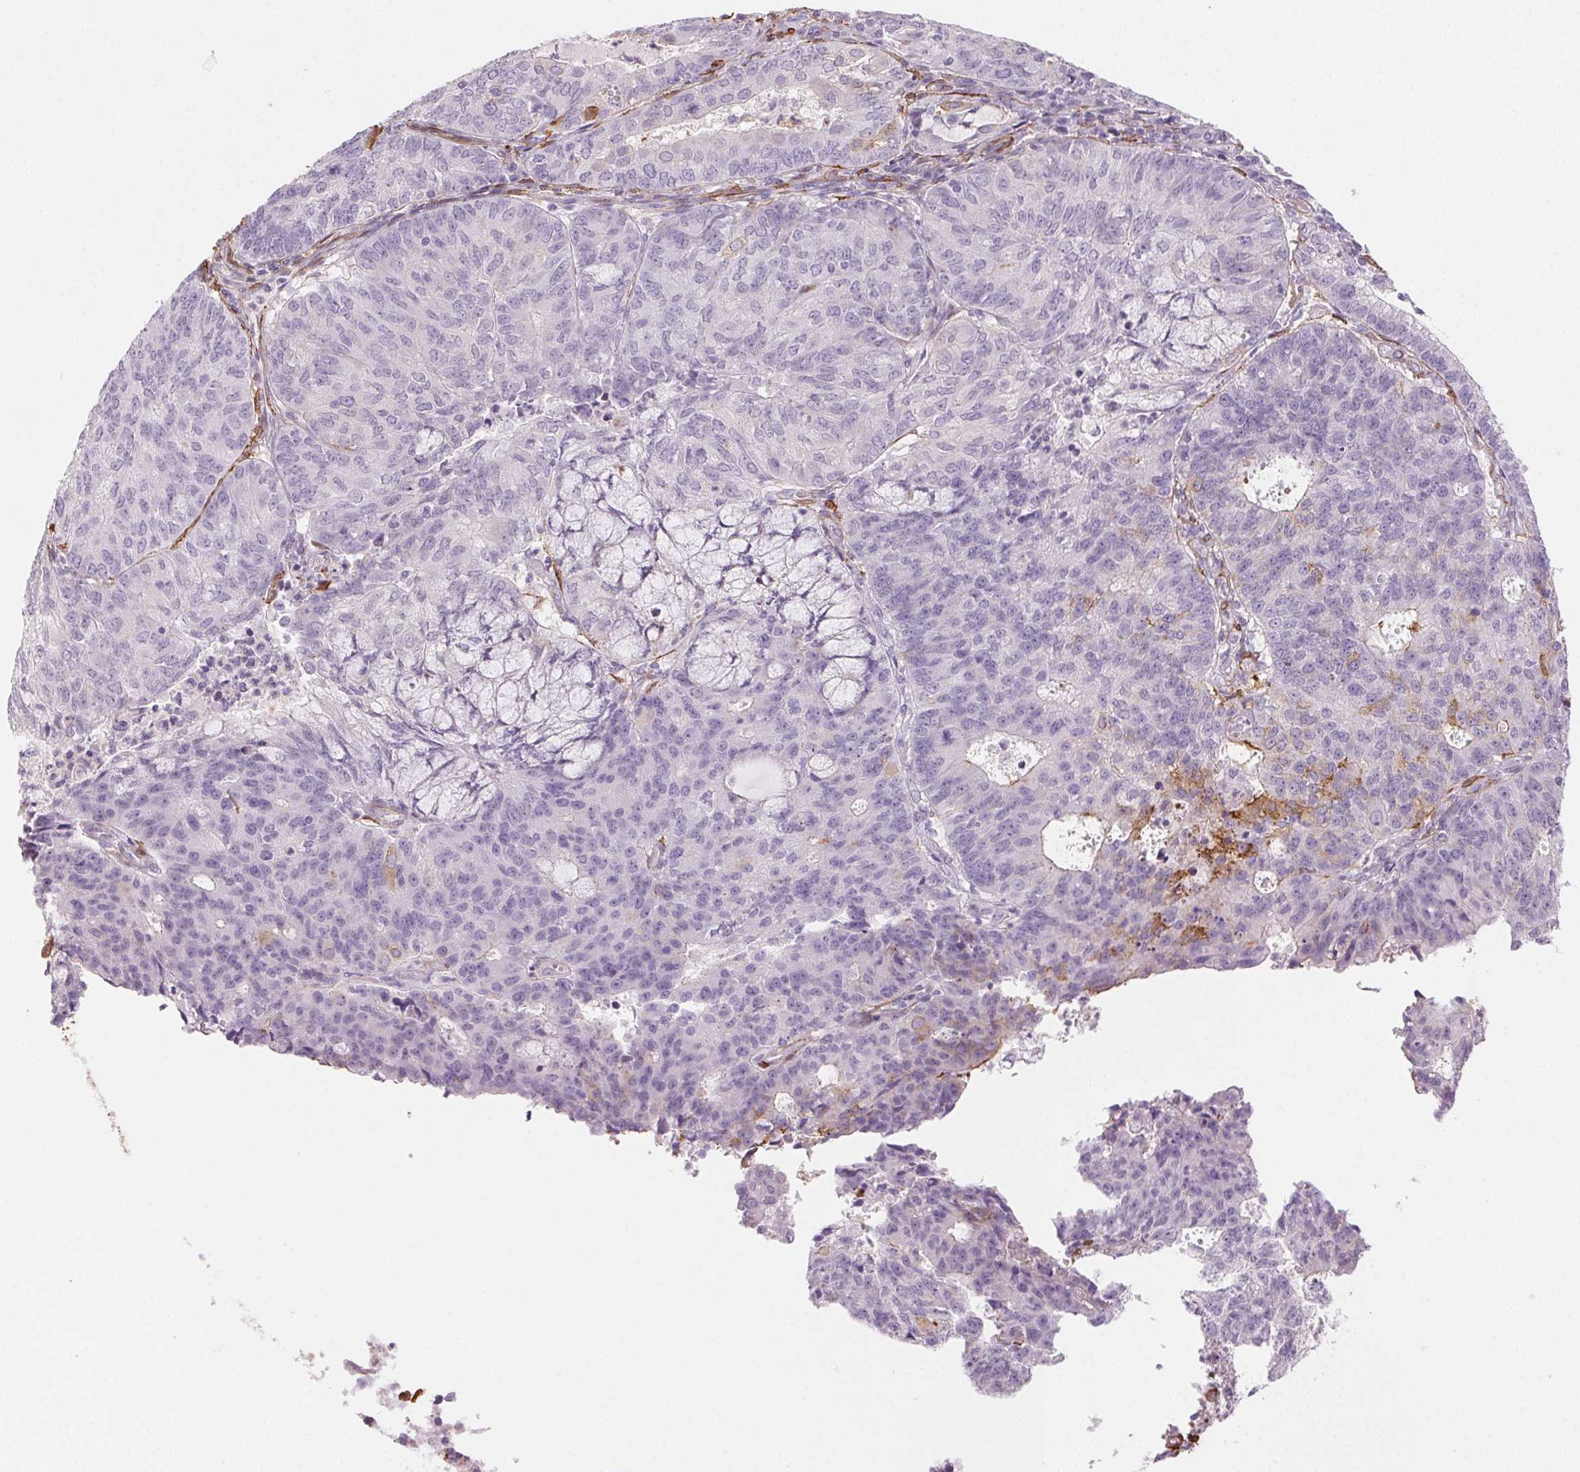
{"staining": {"intensity": "negative", "quantity": "none", "location": "none"}, "tissue": "endometrial cancer", "cell_type": "Tumor cells", "image_type": "cancer", "snomed": [{"axis": "morphology", "description": "Adenocarcinoma, NOS"}, {"axis": "topography", "description": "Endometrium"}], "caption": "Endometrial cancer stained for a protein using IHC demonstrates no expression tumor cells.", "gene": "GPX8", "patient": {"sex": "female", "age": 82}}